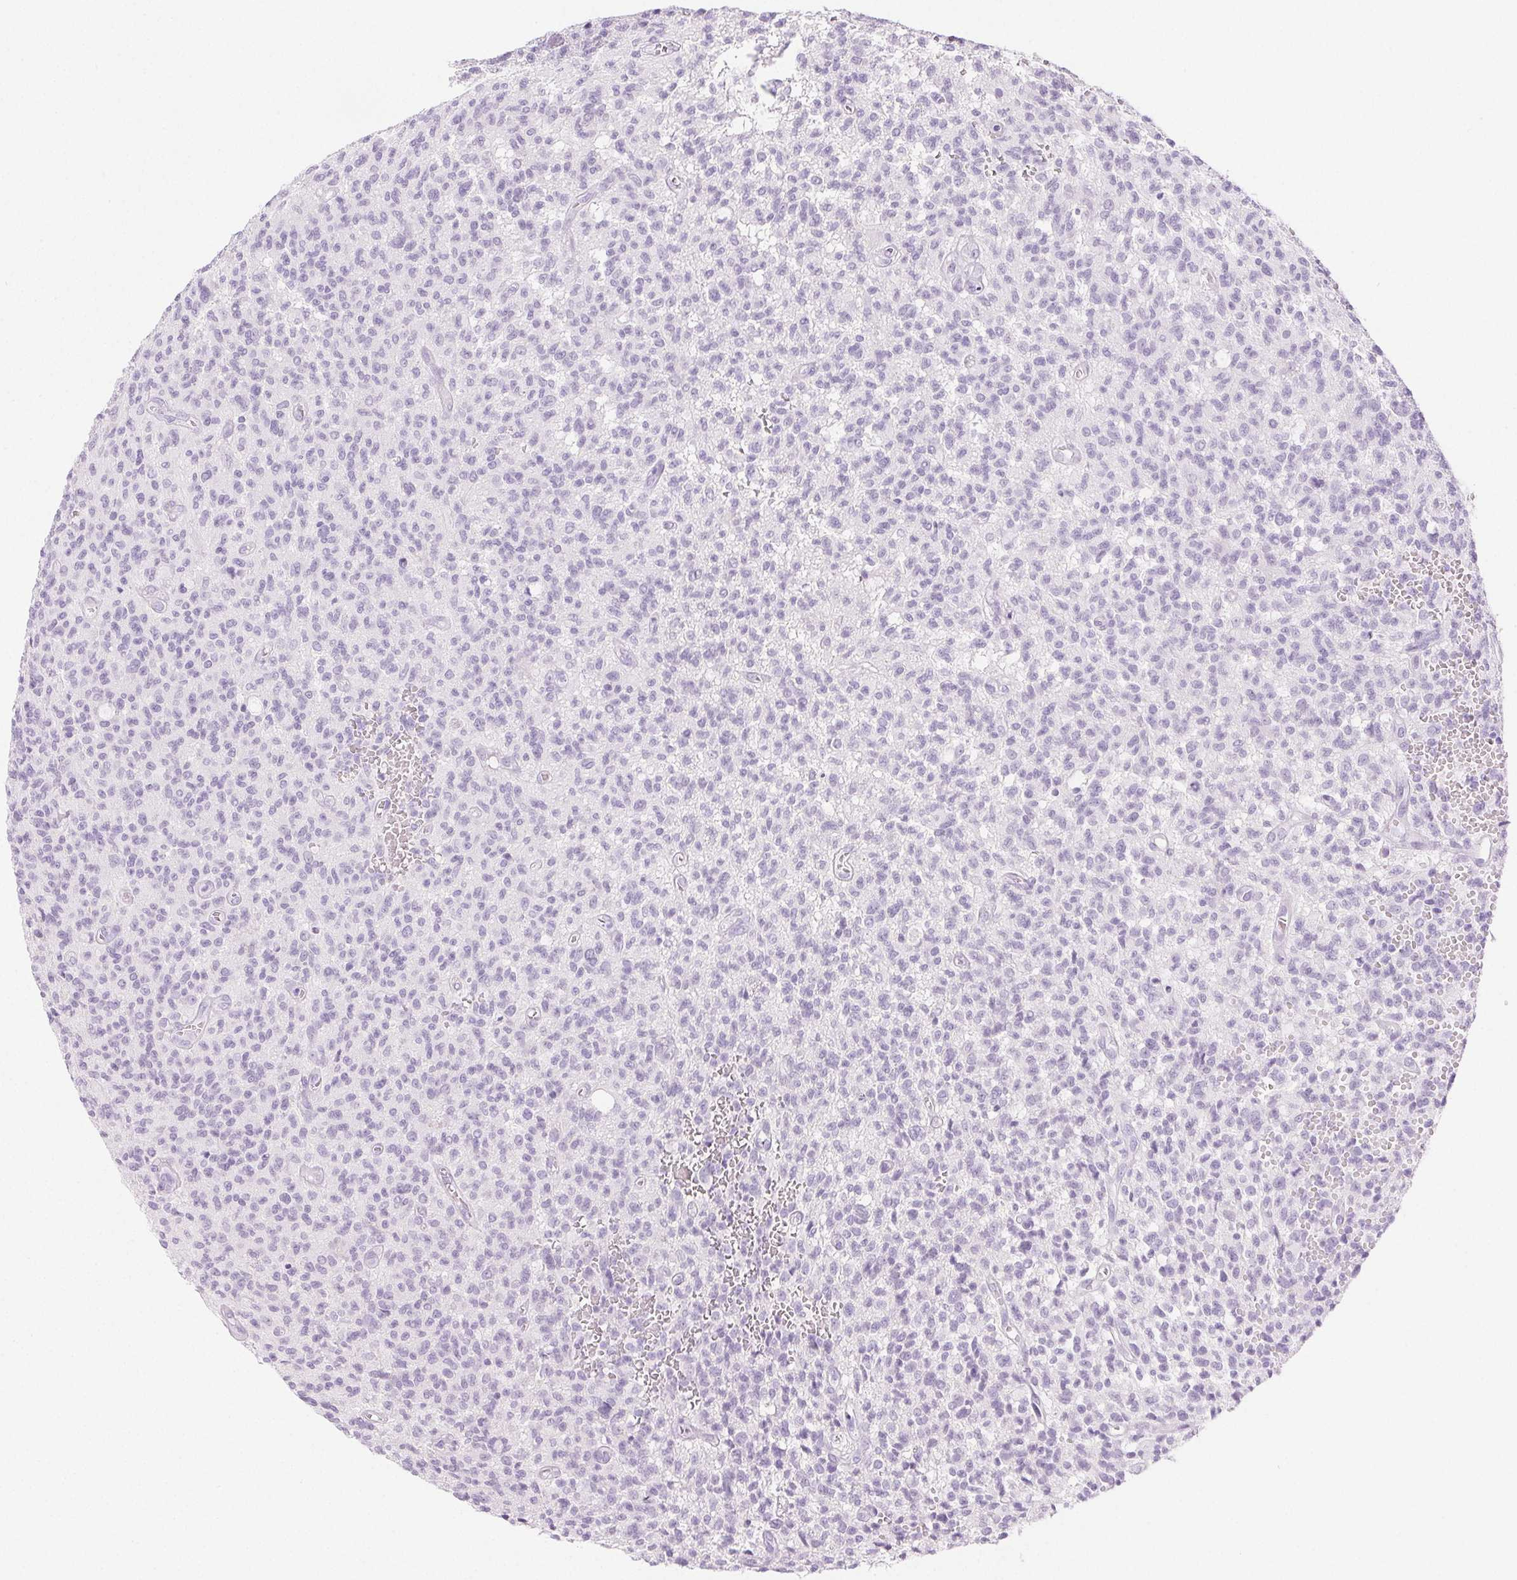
{"staining": {"intensity": "negative", "quantity": "none", "location": "none"}, "tissue": "glioma", "cell_type": "Tumor cells", "image_type": "cancer", "snomed": [{"axis": "morphology", "description": "Glioma, malignant, Low grade"}, {"axis": "topography", "description": "Brain"}], "caption": "The image shows no significant expression in tumor cells of glioma. Brightfield microscopy of IHC stained with DAB (3,3'-diaminobenzidine) (brown) and hematoxylin (blue), captured at high magnification.", "gene": "SPRR3", "patient": {"sex": "male", "age": 64}}